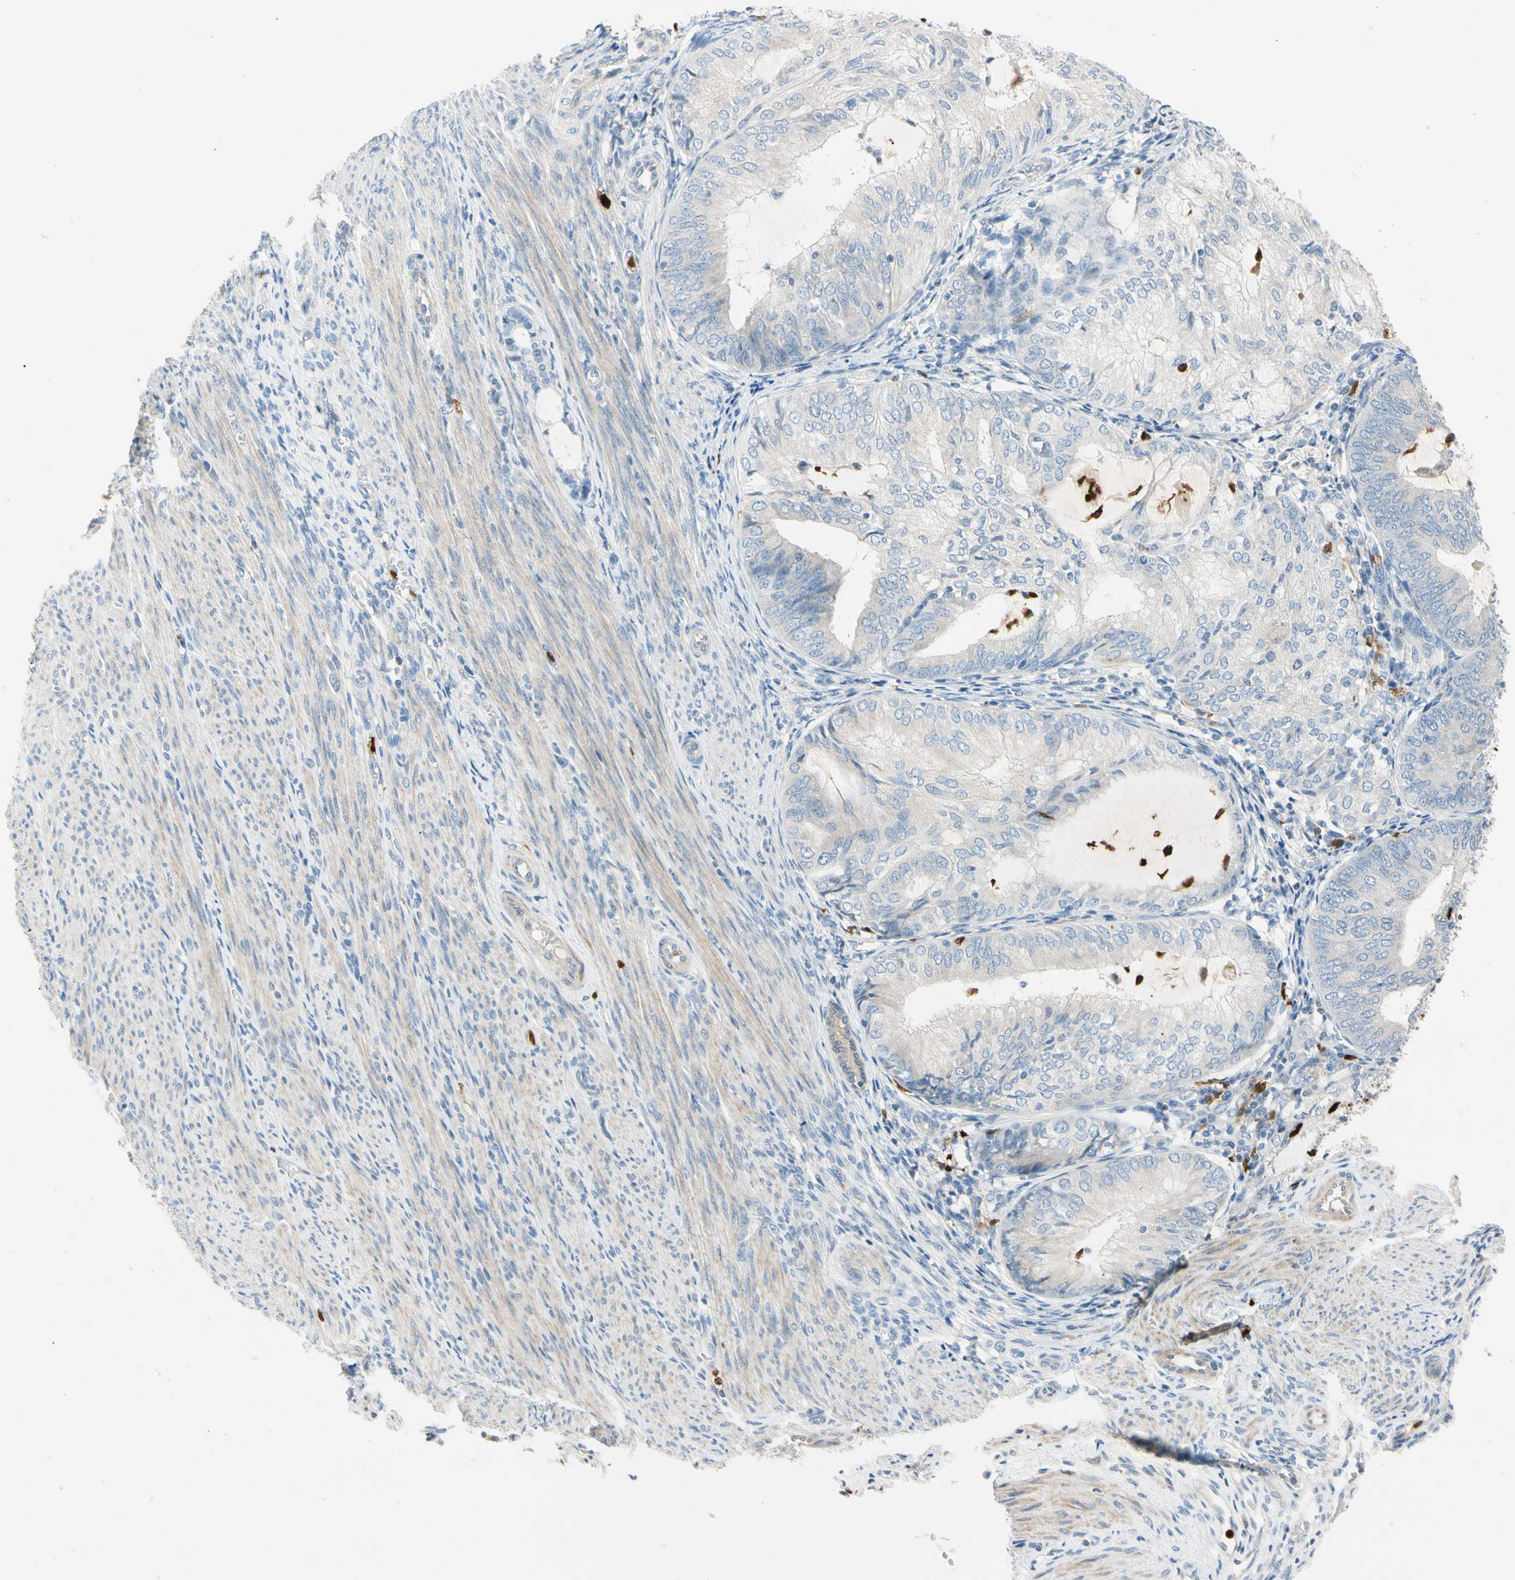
{"staining": {"intensity": "negative", "quantity": "none", "location": "none"}, "tissue": "endometrial cancer", "cell_type": "Tumor cells", "image_type": "cancer", "snomed": [{"axis": "morphology", "description": "Adenocarcinoma, NOS"}, {"axis": "topography", "description": "Endometrium"}], "caption": "IHC image of neoplastic tissue: human endometrial cancer (adenocarcinoma) stained with DAB (3,3'-diaminobenzidine) demonstrates no significant protein staining in tumor cells.", "gene": "TRAF5", "patient": {"sex": "female", "age": 81}}